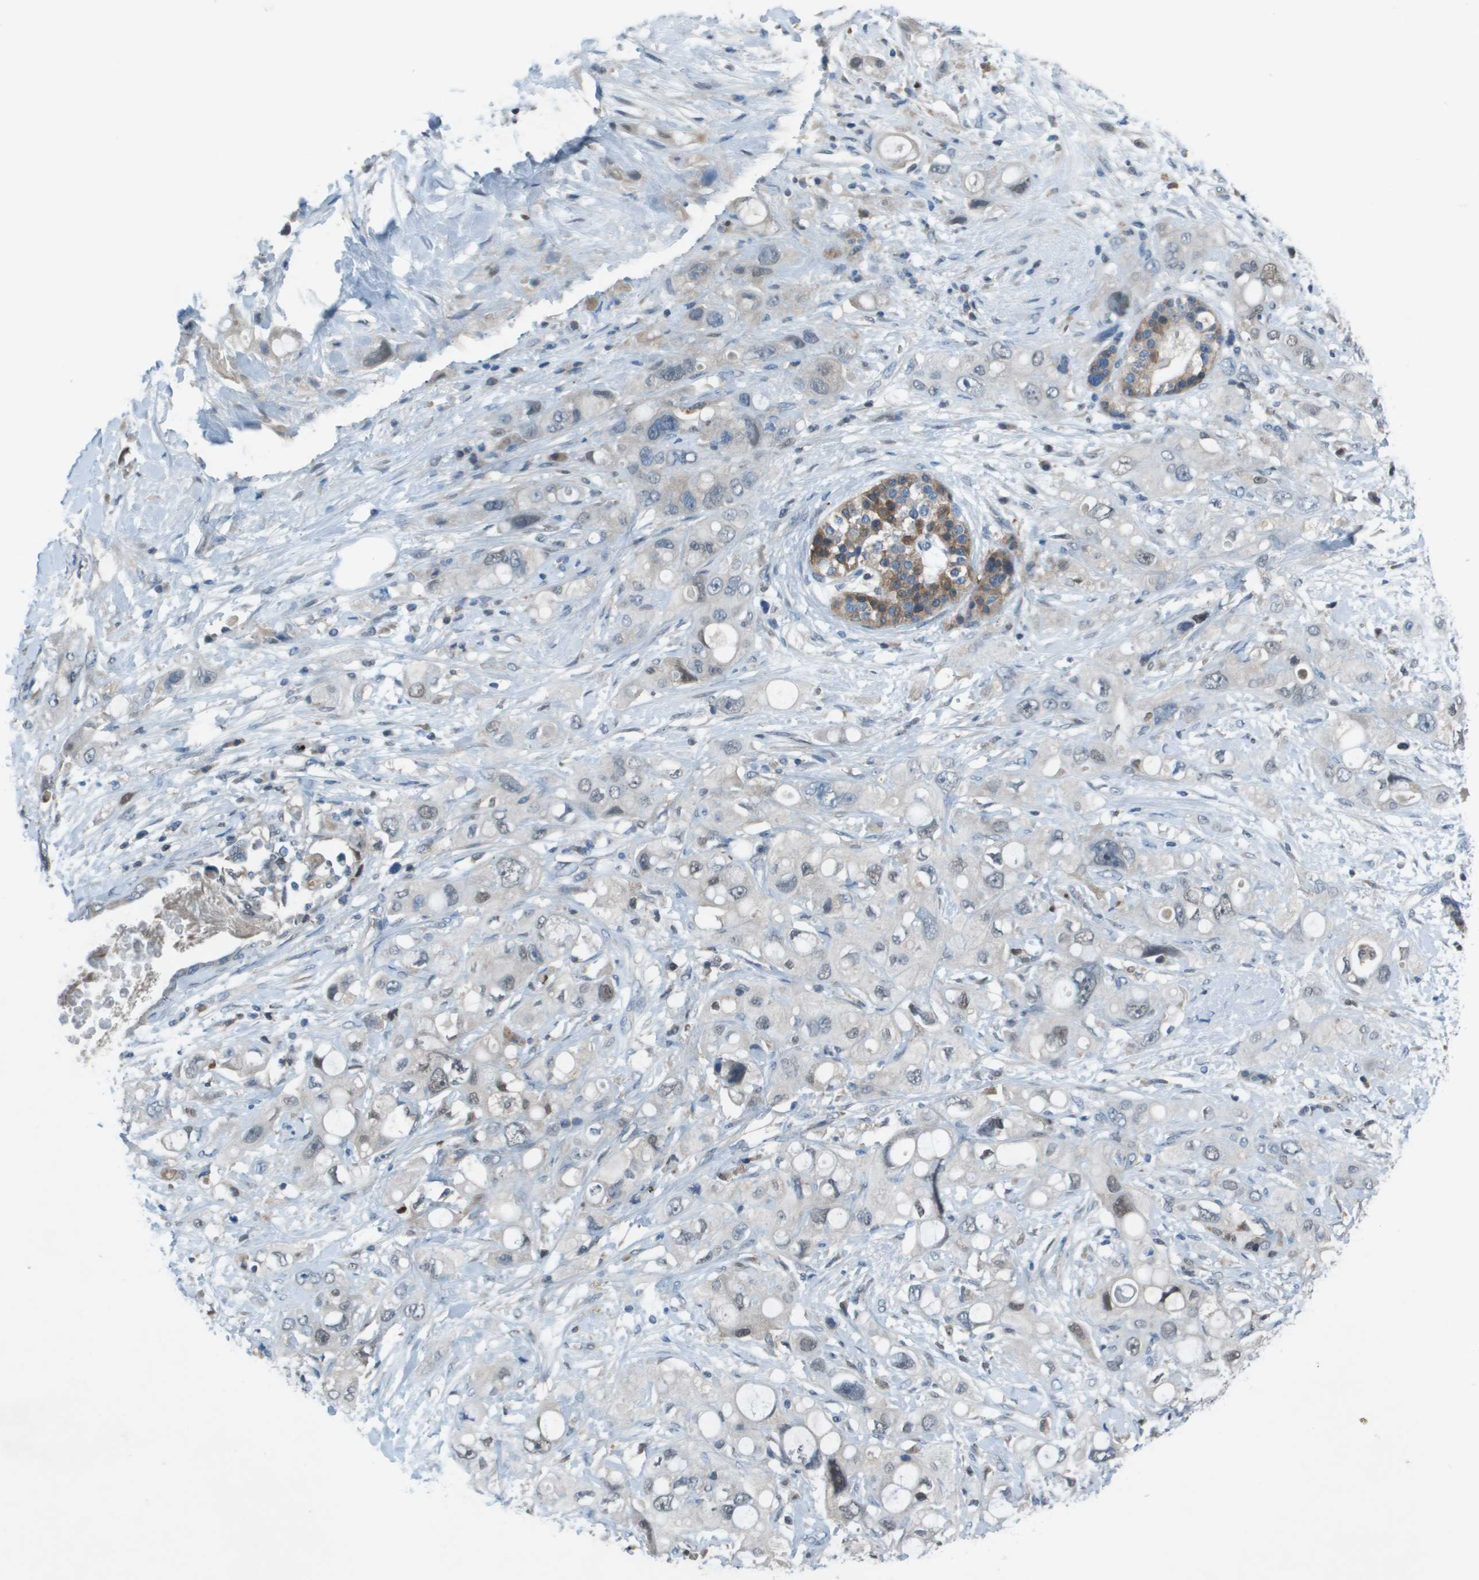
{"staining": {"intensity": "weak", "quantity": "<25%", "location": "cytoplasmic/membranous,nuclear"}, "tissue": "pancreatic cancer", "cell_type": "Tumor cells", "image_type": "cancer", "snomed": [{"axis": "morphology", "description": "Adenocarcinoma, NOS"}, {"axis": "topography", "description": "Pancreas"}], "caption": "A high-resolution micrograph shows immunohistochemistry (IHC) staining of pancreatic cancer, which shows no significant expression in tumor cells. The staining is performed using DAB (3,3'-diaminobenzidine) brown chromogen with nuclei counter-stained in using hematoxylin.", "gene": "CAMK4", "patient": {"sex": "female", "age": 56}}